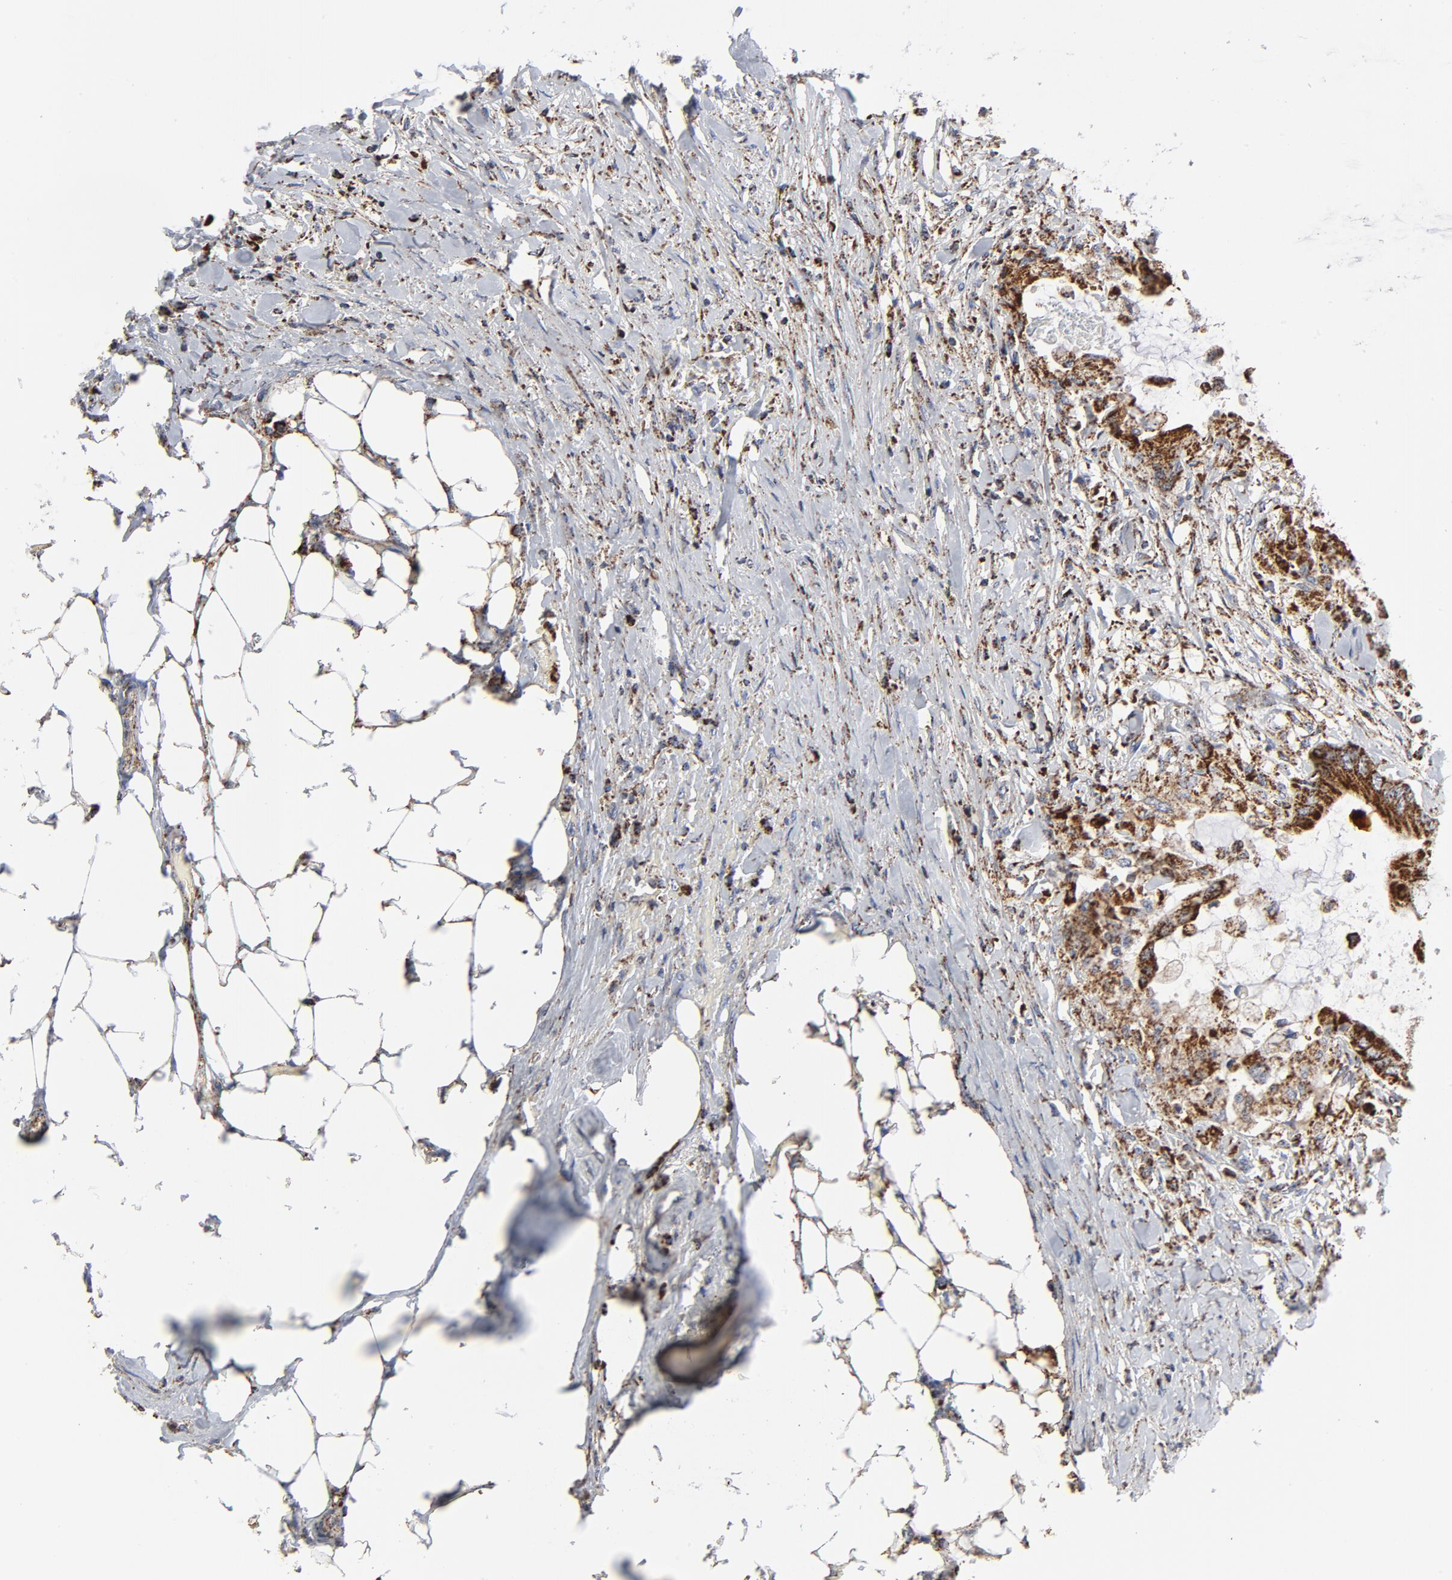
{"staining": {"intensity": "moderate", "quantity": ">75%", "location": "cytoplasmic/membranous"}, "tissue": "colorectal cancer", "cell_type": "Tumor cells", "image_type": "cancer", "snomed": [{"axis": "morphology", "description": "Normal tissue, NOS"}, {"axis": "morphology", "description": "Adenocarcinoma, NOS"}, {"axis": "topography", "description": "Rectum"}, {"axis": "topography", "description": "Peripheral nerve tissue"}], "caption": "Immunohistochemistry histopathology image of neoplastic tissue: human adenocarcinoma (colorectal) stained using immunohistochemistry (IHC) exhibits medium levels of moderate protein expression localized specifically in the cytoplasmic/membranous of tumor cells, appearing as a cytoplasmic/membranous brown color.", "gene": "NDUFV2", "patient": {"sex": "female", "age": 77}}